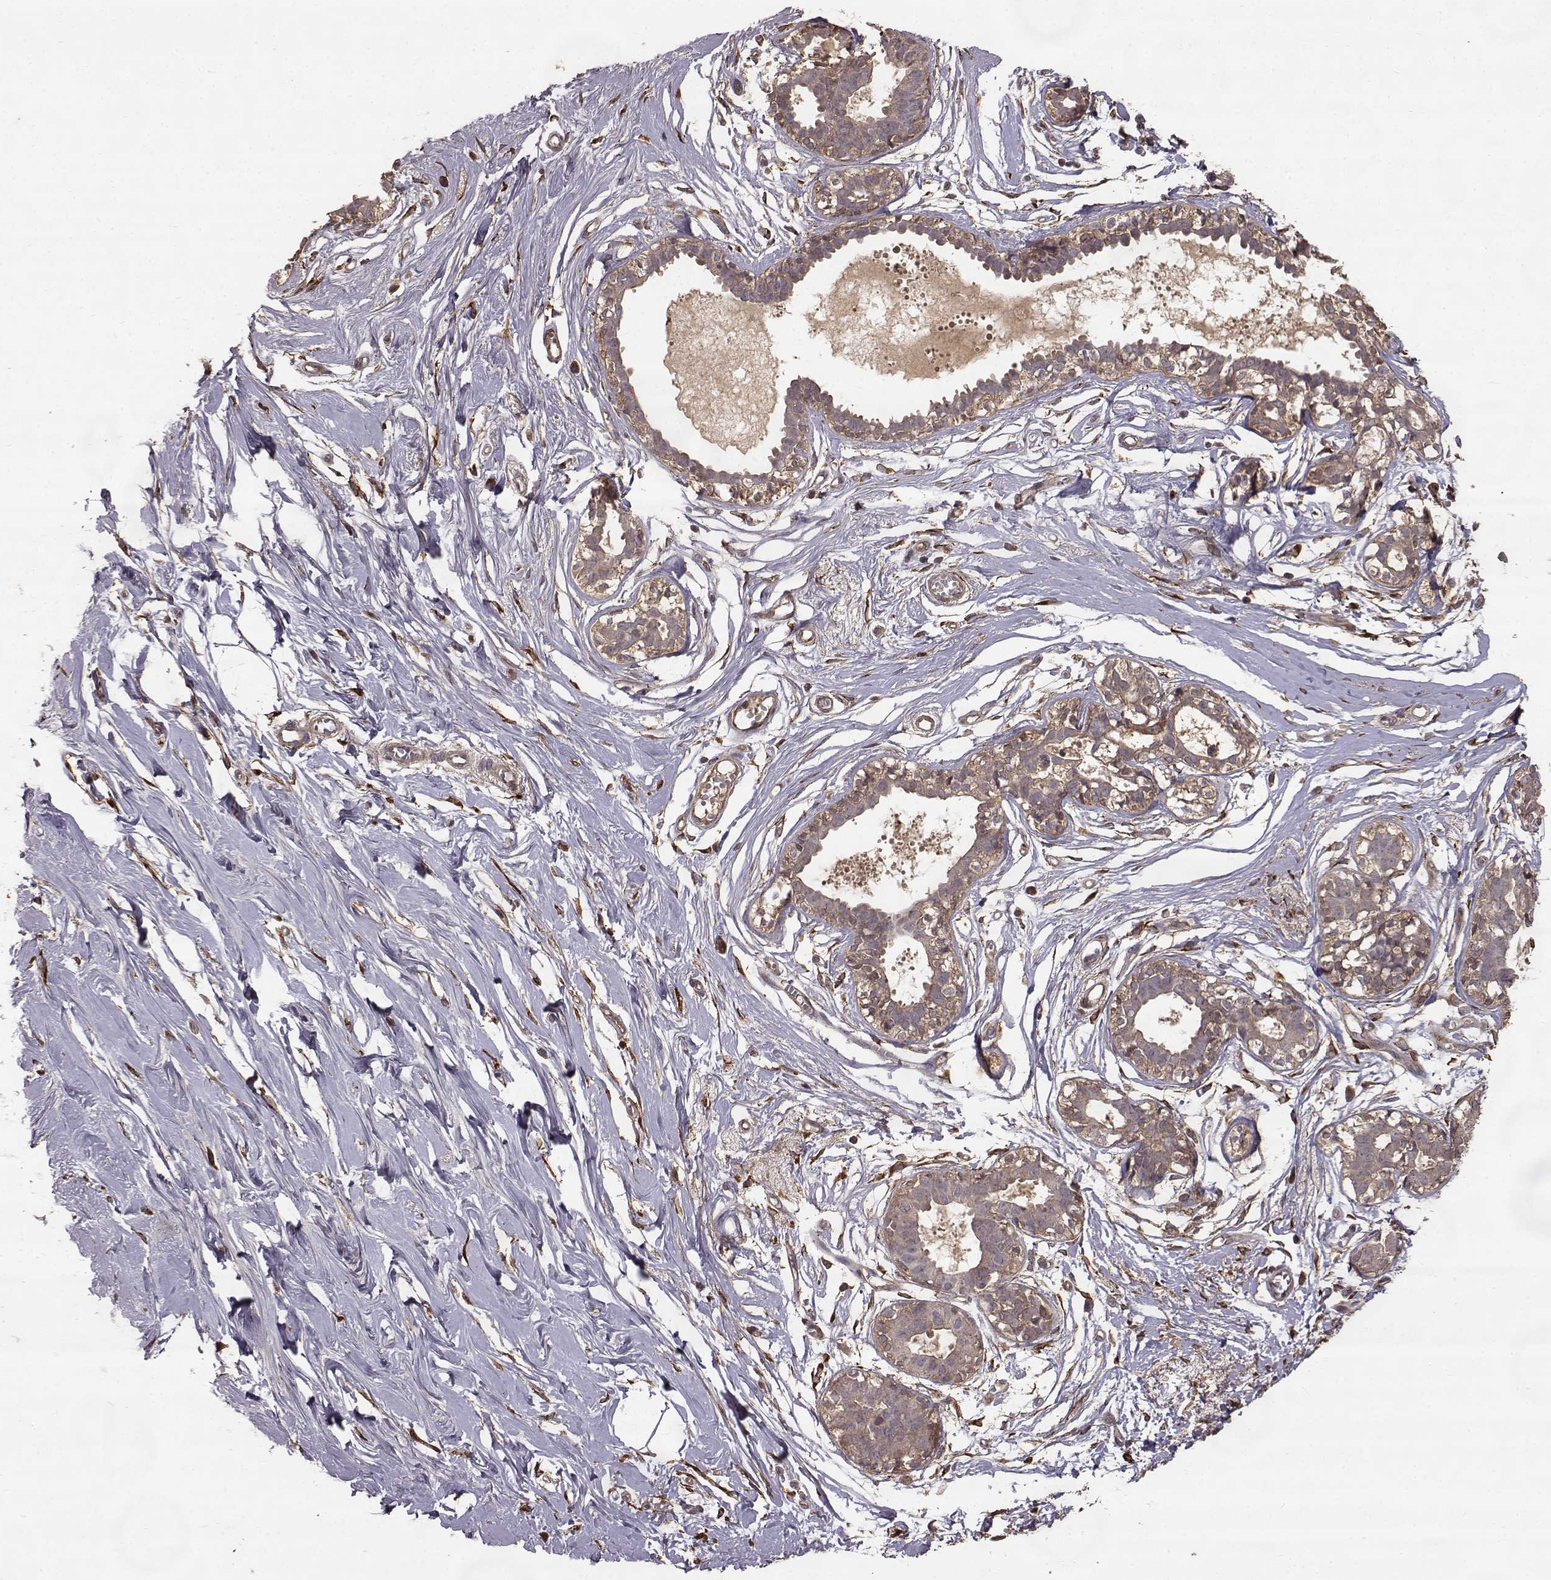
{"staining": {"intensity": "negative", "quantity": "none", "location": "none"}, "tissue": "breast", "cell_type": "Adipocytes", "image_type": "normal", "snomed": [{"axis": "morphology", "description": "Normal tissue, NOS"}, {"axis": "topography", "description": "Breast"}], "caption": "The photomicrograph displays no significant positivity in adipocytes of breast. (DAB (3,3'-diaminobenzidine) IHC, high magnification).", "gene": "FSTL1", "patient": {"sex": "female", "age": 49}}